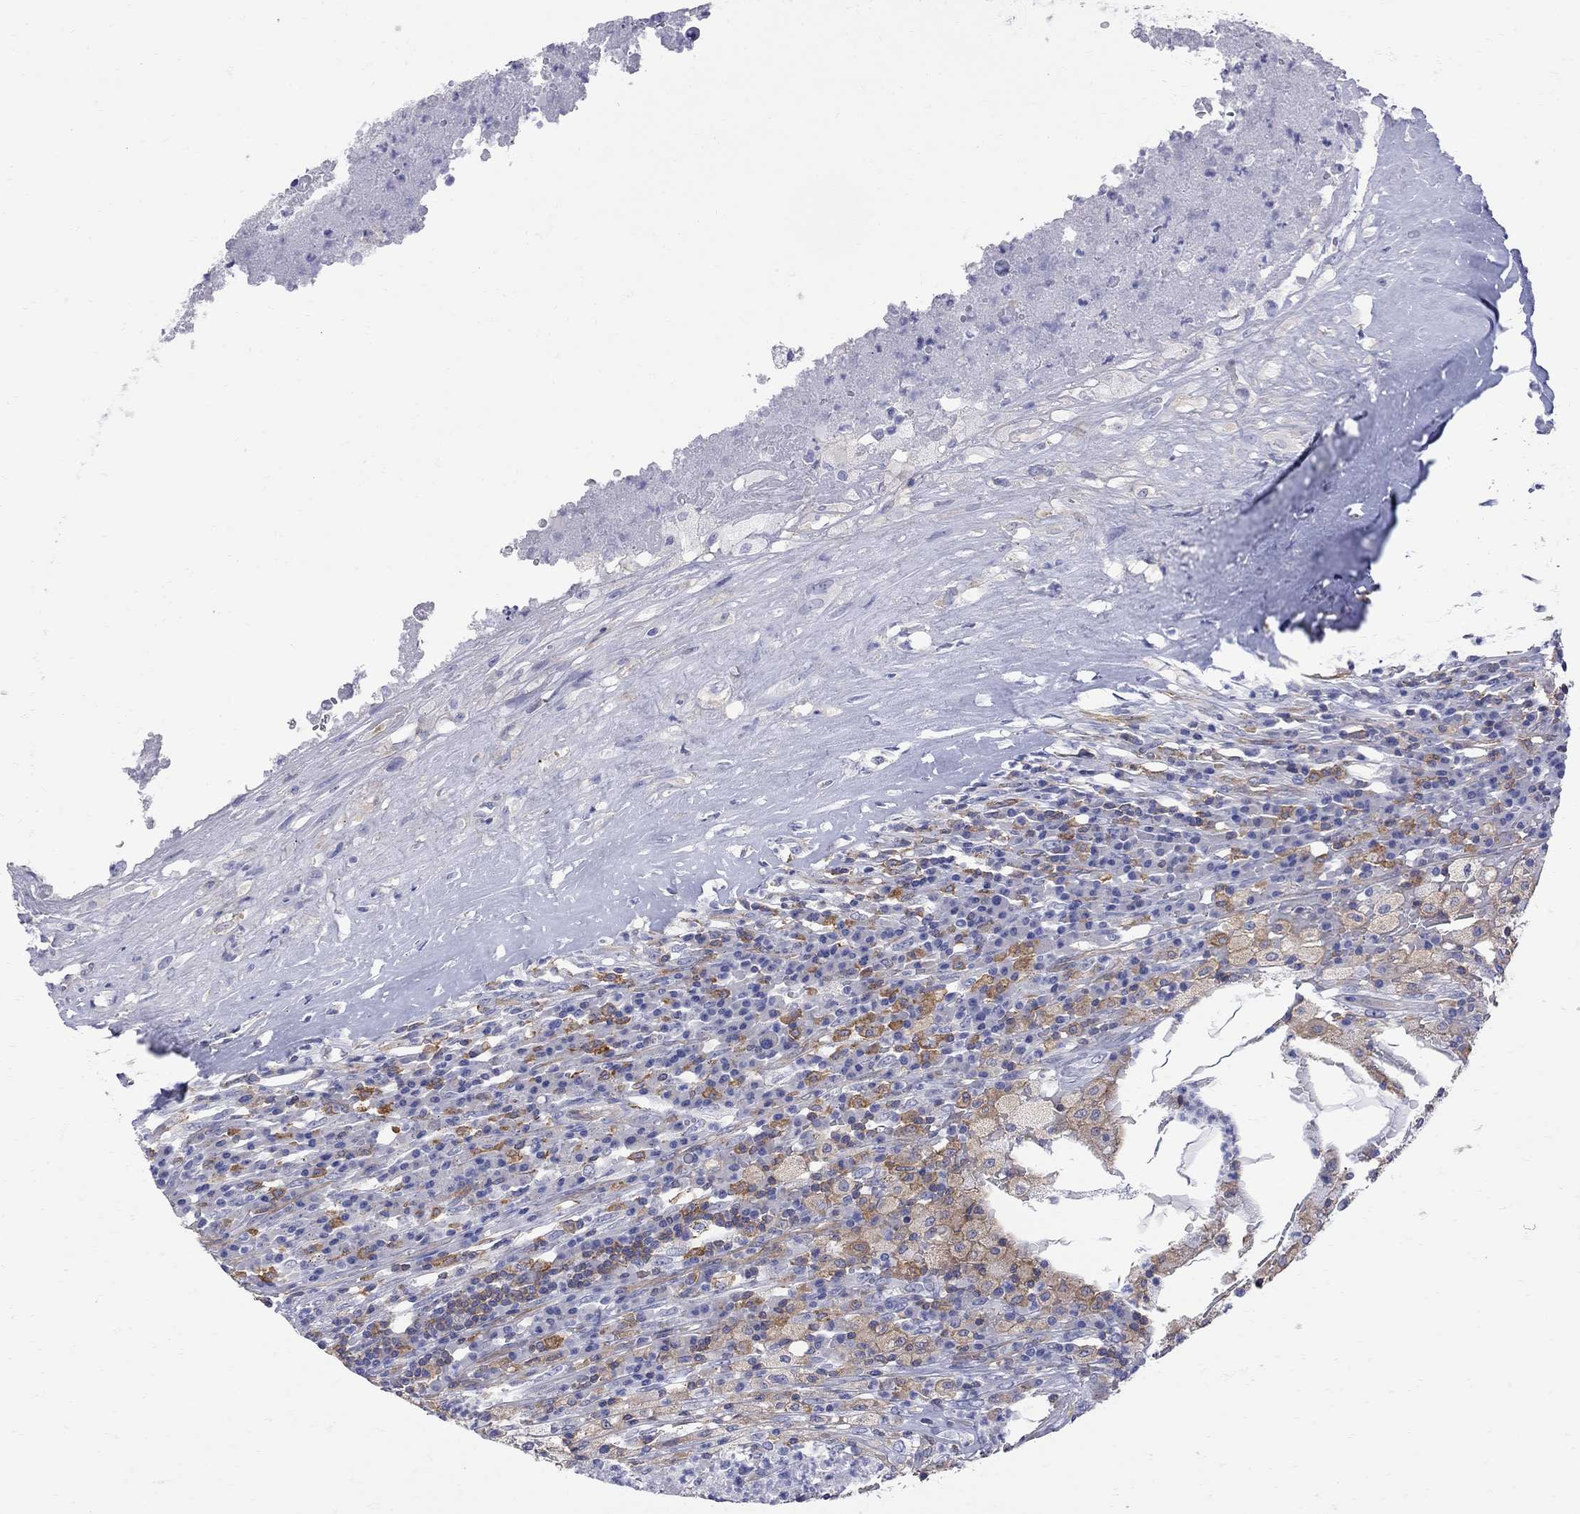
{"staining": {"intensity": "negative", "quantity": "none", "location": "none"}, "tissue": "testis cancer", "cell_type": "Tumor cells", "image_type": "cancer", "snomed": [{"axis": "morphology", "description": "Necrosis, NOS"}, {"axis": "morphology", "description": "Carcinoma, Embryonal, NOS"}, {"axis": "topography", "description": "Testis"}], "caption": "Immunohistochemistry of human testis cancer exhibits no staining in tumor cells. The staining was performed using DAB (3,3'-diaminobenzidine) to visualize the protein expression in brown, while the nuclei were stained in blue with hematoxylin (Magnification: 20x).", "gene": "ABI3", "patient": {"sex": "male", "age": 19}}